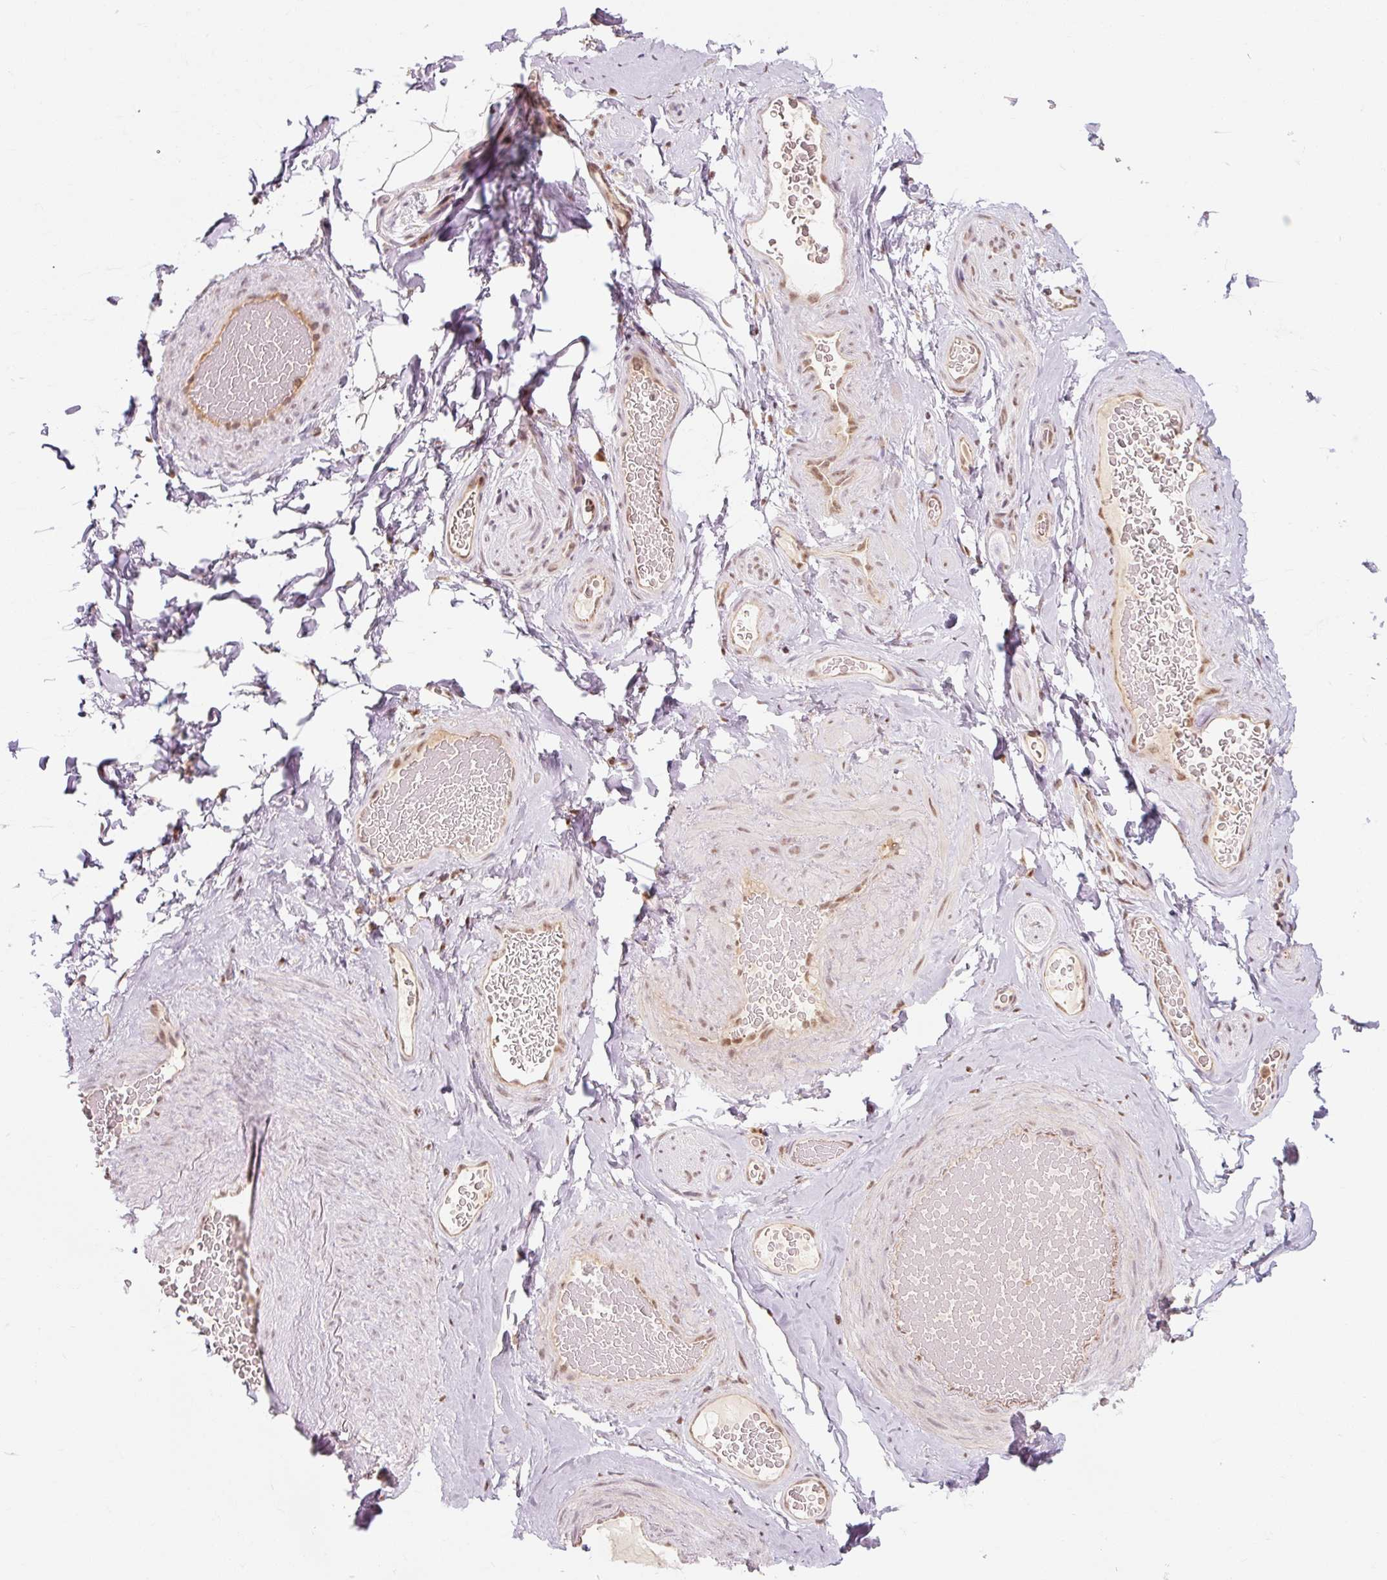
{"staining": {"intensity": "negative", "quantity": "none", "location": "none"}, "tissue": "adipose tissue", "cell_type": "Adipocytes", "image_type": "normal", "snomed": [{"axis": "morphology", "description": "Normal tissue, NOS"}, {"axis": "topography", "description": "Vascular tissue"}, {"axis": "topography", "description": "Peripheral nerve tissue"}], "caption": "An IHC image of unremarkable adipose tissue is shown. There is no staining in adipocytes of adipose tissue. Brightfield microscopy of immunohistochemistry (IHC) stained with DAB (brown) and hematoxylin (blue), captured at high magnification.", "gene": "CSTF1", "patient": {"sex": "male", "age": 41}}